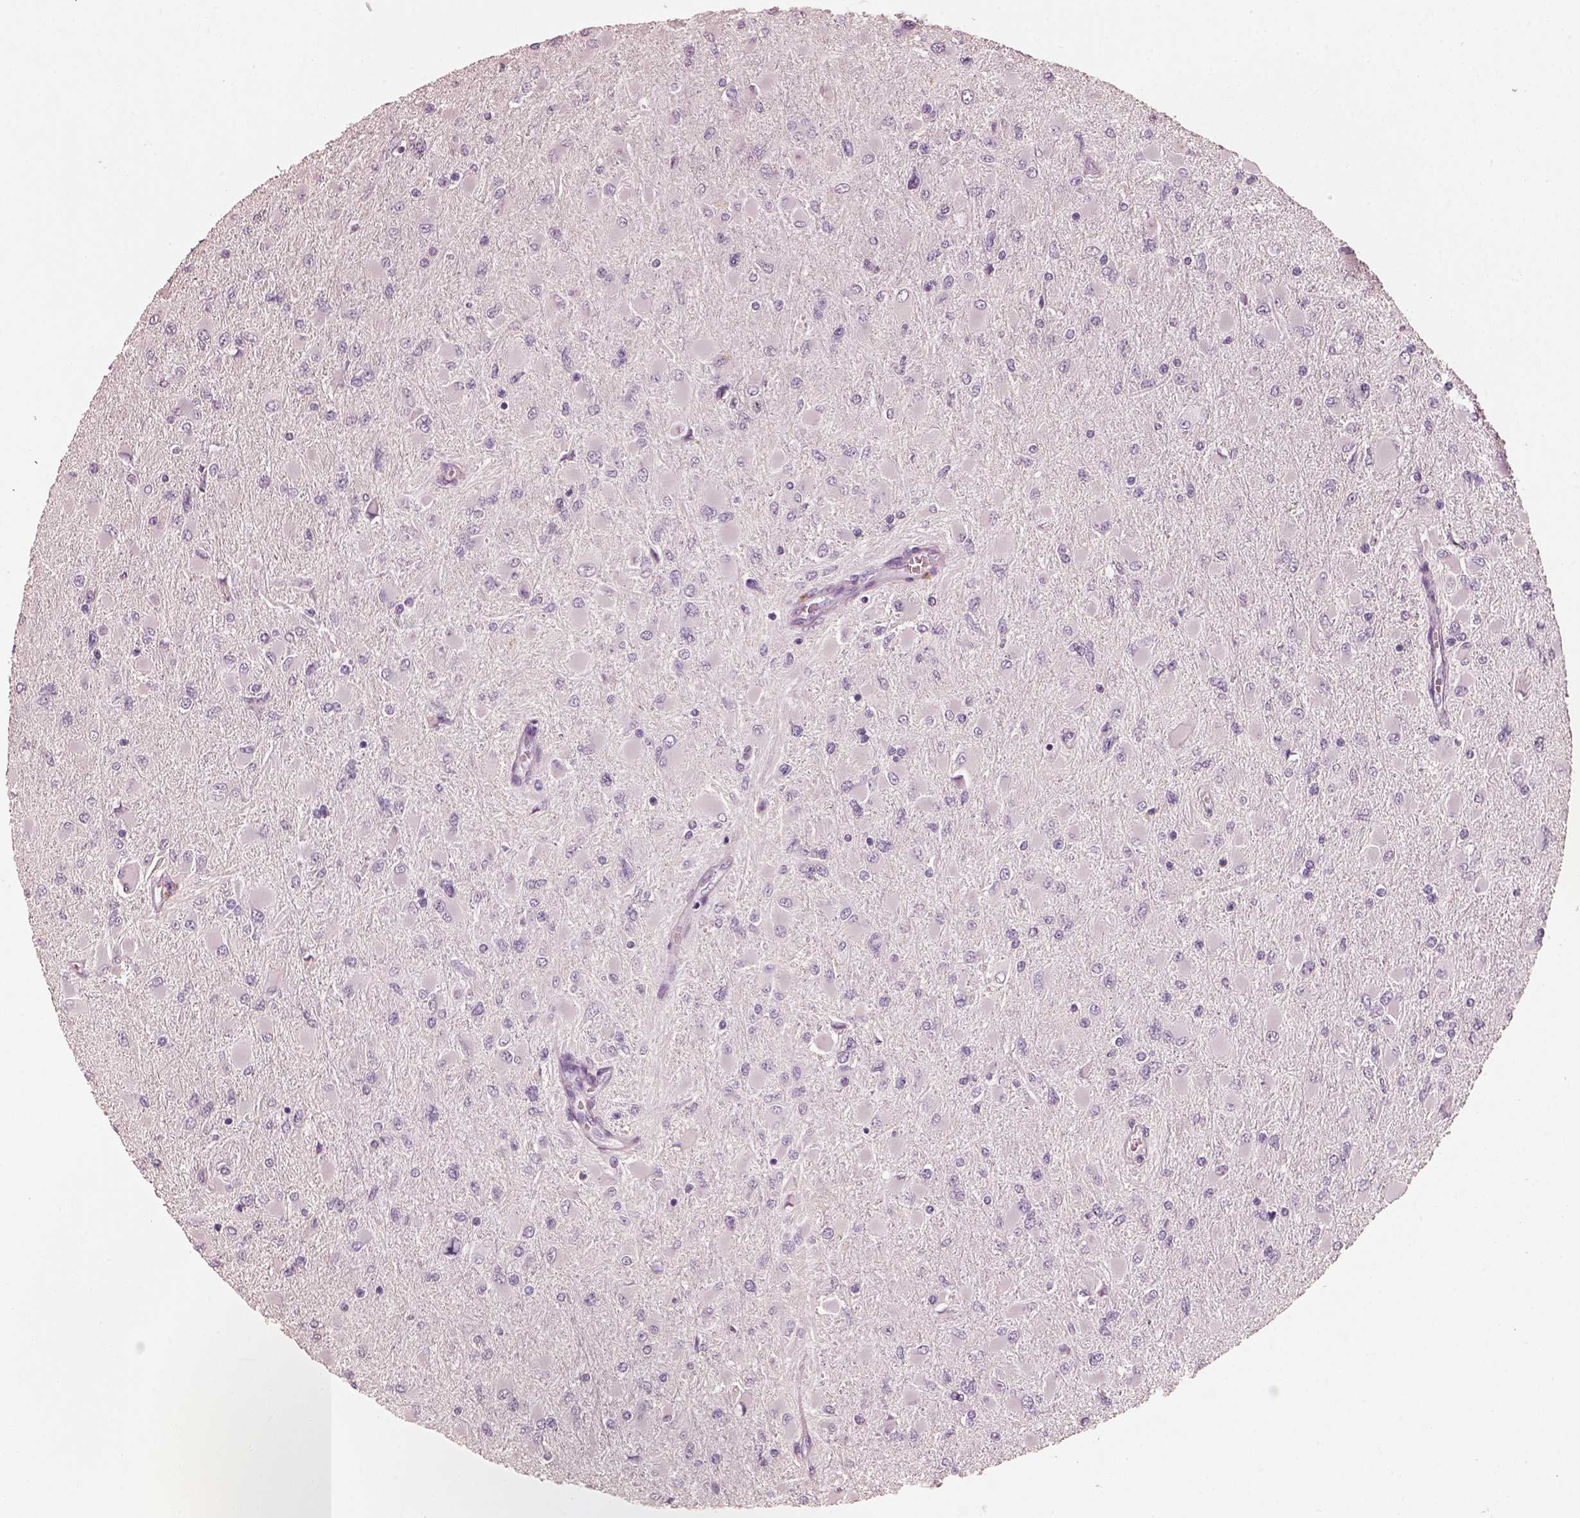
{"staining": {"intensity": "negative", "quantity": "none", "location": "none"}, "tissue": "glioma", "cell_type": "Tumor cells", "image_type": "cancer", "snomed": [{"axis": "morphology", "description": "Glioma, malignant, High grade"}, {"axis": "topography", "description": "Cerebral cortex"}], "caption": "Immunohistochemical staining of human glioma exhibits no significant staining in tumor cells. (DAB (3,3'-diaminobenzidine) immunohistochemistry (IHC) with hematoxylin counter stain).", "gene": "RS1", "patient": {"sex": "female", "age": 36}}